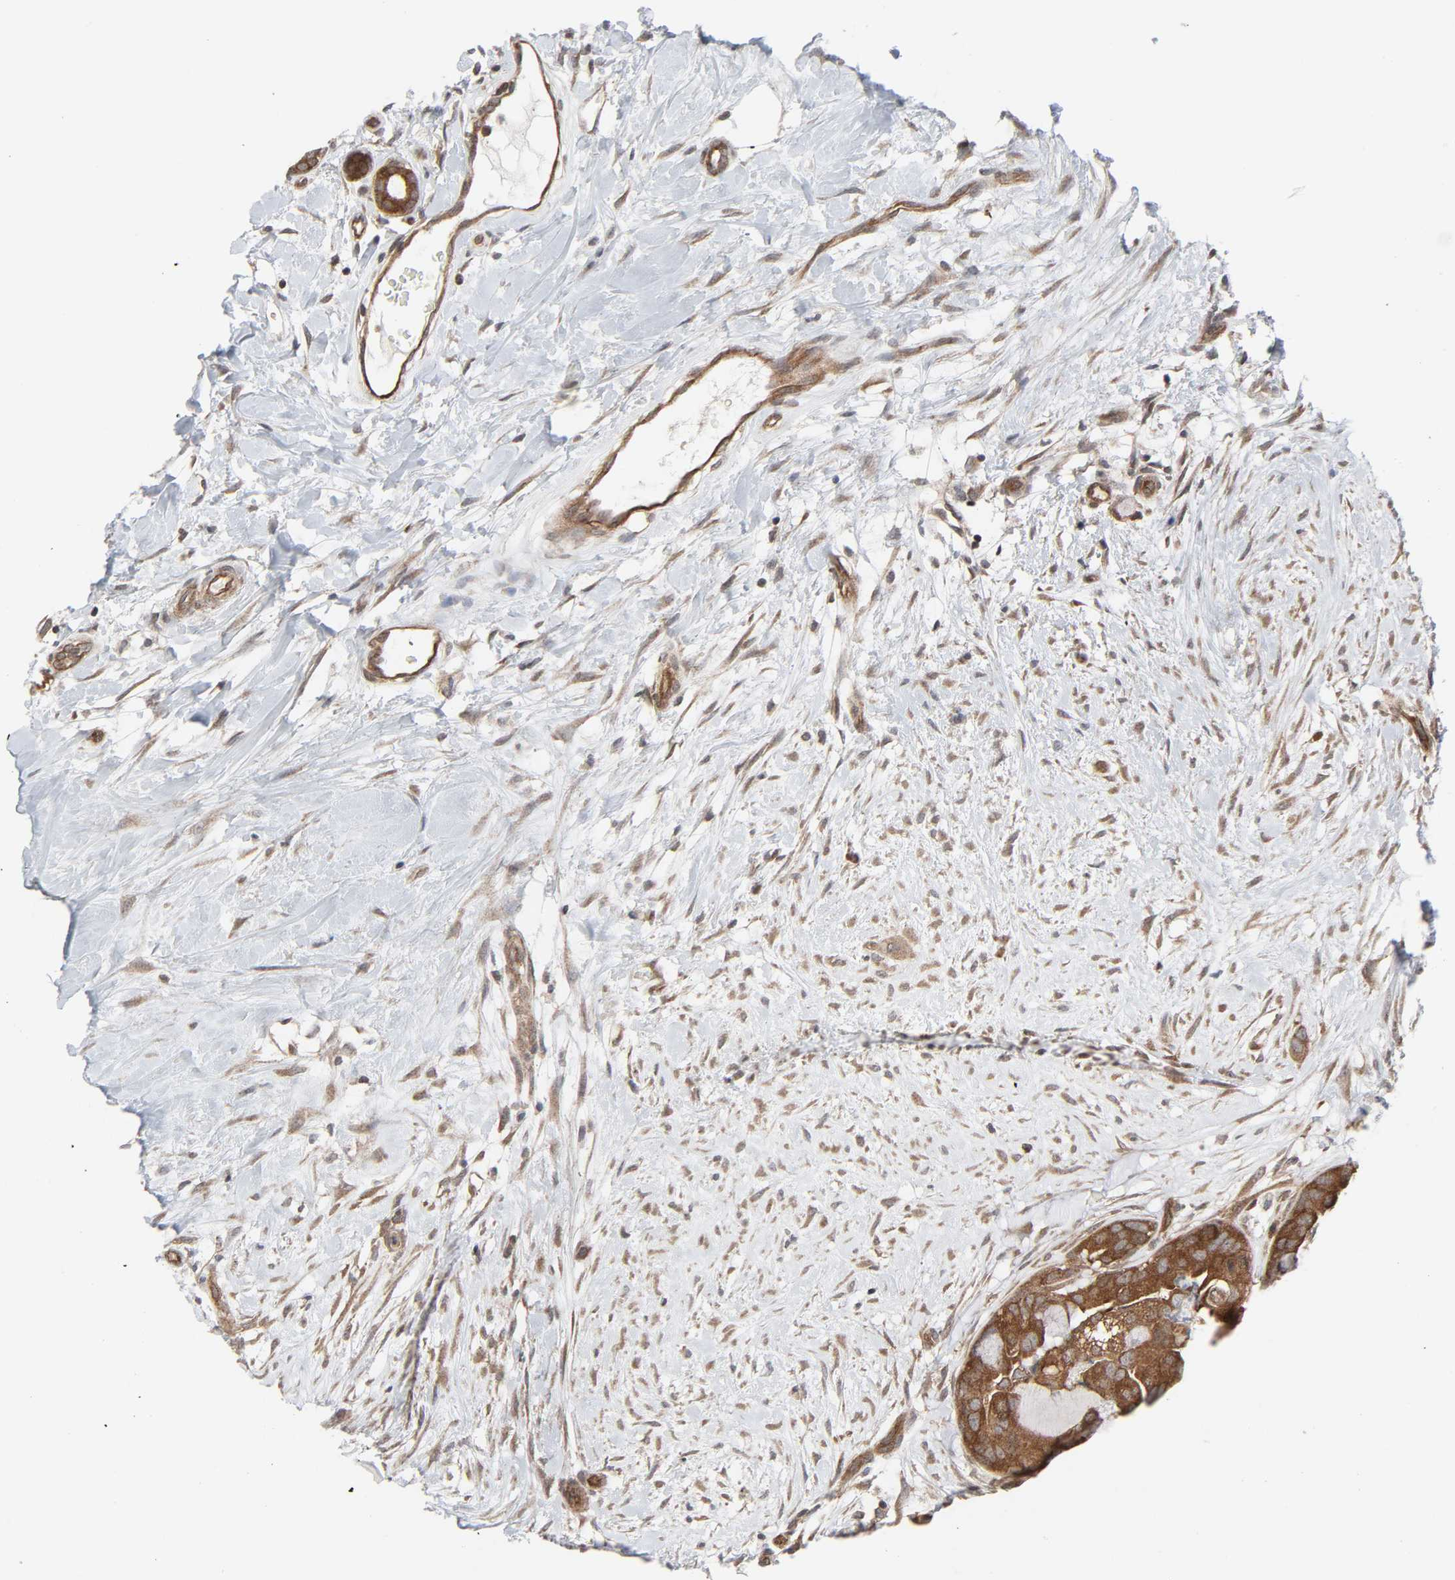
{"staining": {"intensity": "strong", "quantity": ">75%", "location": "cytoplasmic/membranous"}, "tissue": "breast cancer", "cell_type": "Tumor cells", "image_type": "cancer", "snomed": [{"axis": "morphology", "description": "Duct carcinoma"}, {"axis": "topography", "description": "Breast"}], "caption": "DAB immunohistochemical staining of breast infiltrating ductal carcinoma displays strong cytoplasmic/membranous protein staining in approximately >75% of tumor cells. (brown staining indicates protein expression, while blue staining denotes nuclei).", "gene": "GSK3A", "patient": {"sex": "female", "age": 40}}